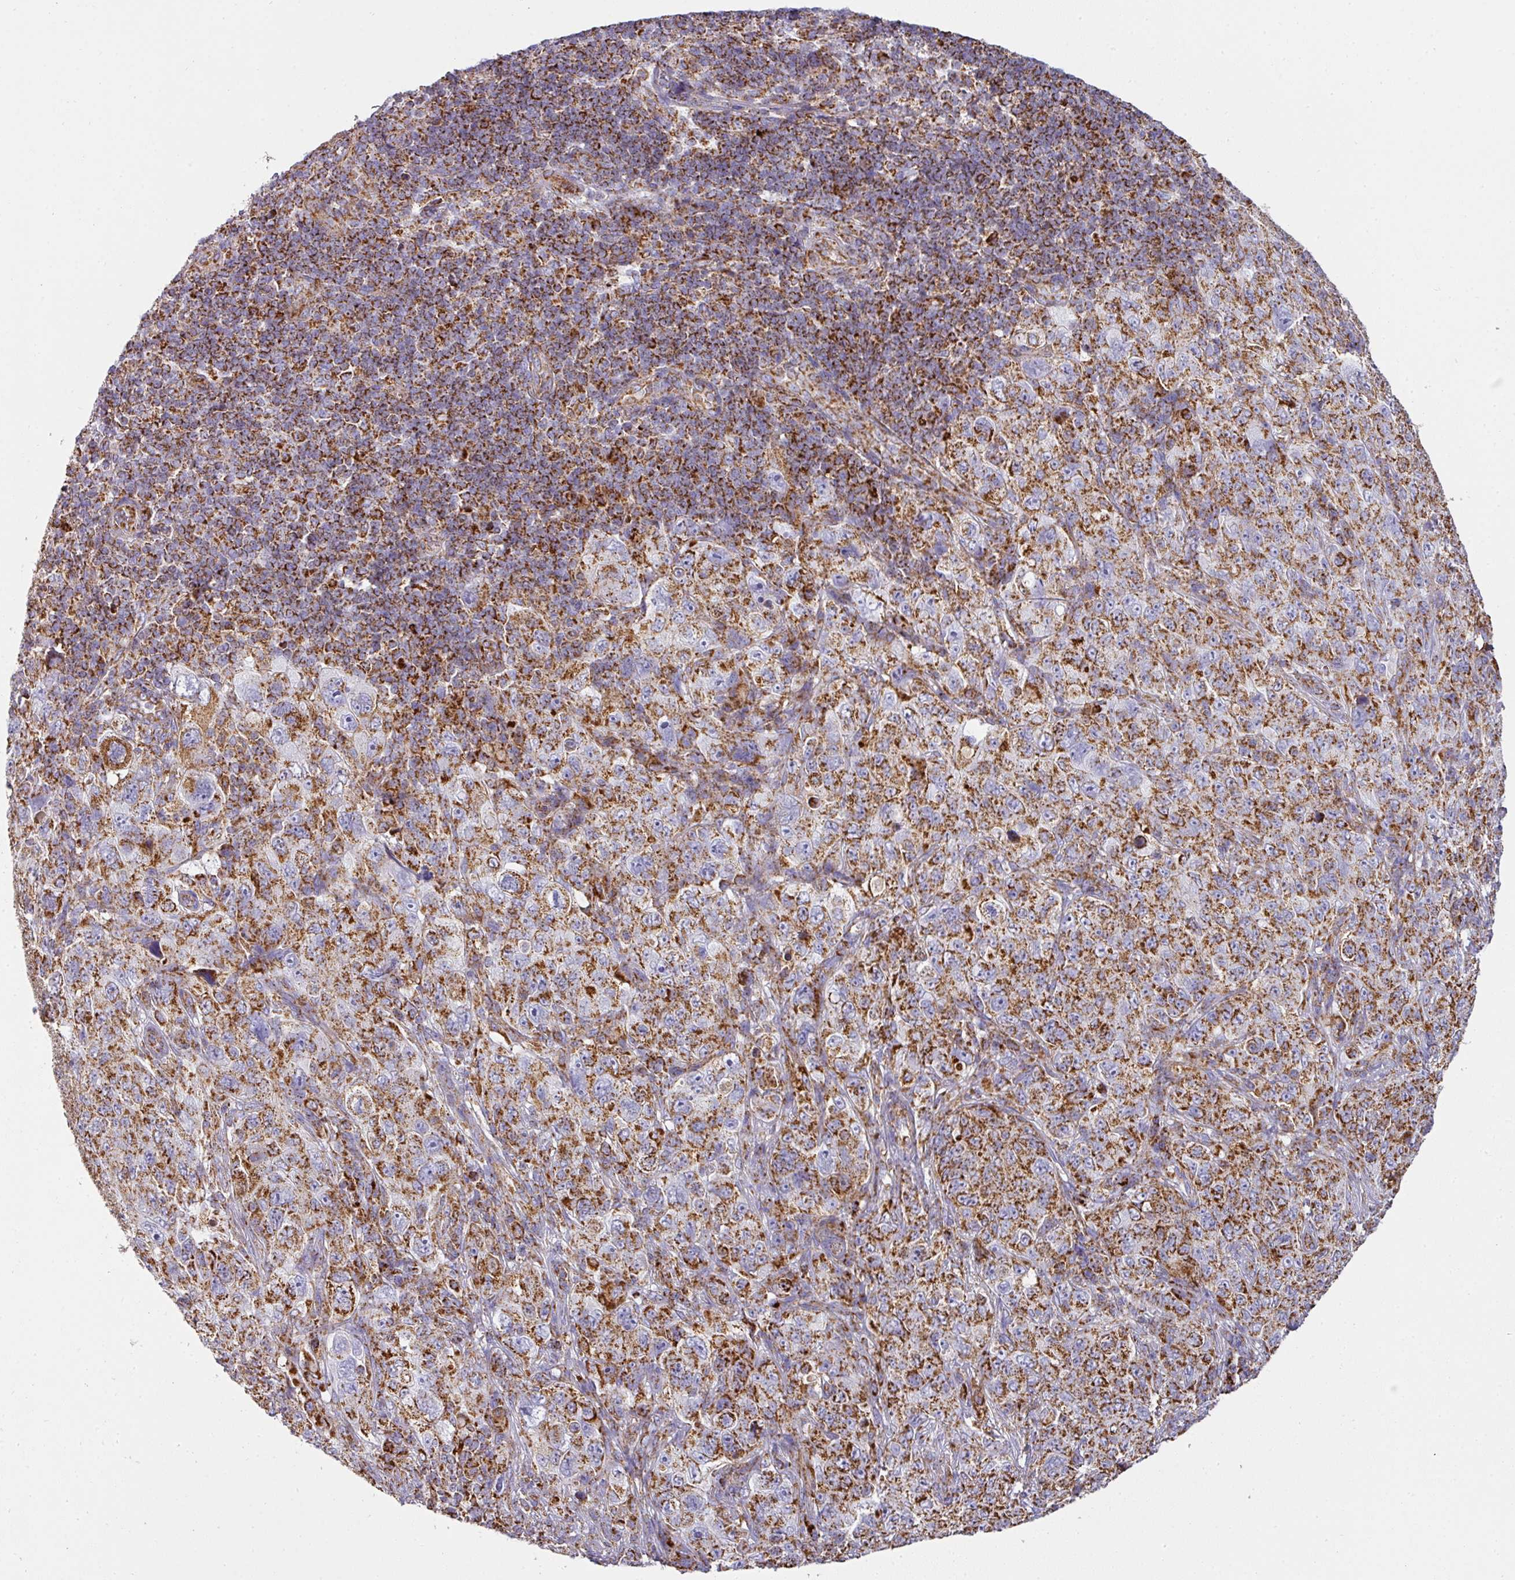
{"staining": {"intensity": "strong", "quantity": ">75%", "location": "cytoplasmic/membranous"}, "tissue": "pancreatic cancer", "cell_type": "Tumor cells", "image_type": "cancer", "snomed": [{"axis": "morphology", "description": "Adenocarcinoma, NOS"}, {"axis": "topography", "description": "Pancreas"}], "caption": "Immunohistochemical staining of pancreatic adenocarcinoma displays high levels of strong cytoplasmic/membranous protein staining in approximately >75% of tumor cells. (DAB (3,3'-diaminobenzidine) = brown stain, brightfield microscopy at high magnification).", "gene": "UQCRFS1", "patient": {"sex": "male", "age": 68}}